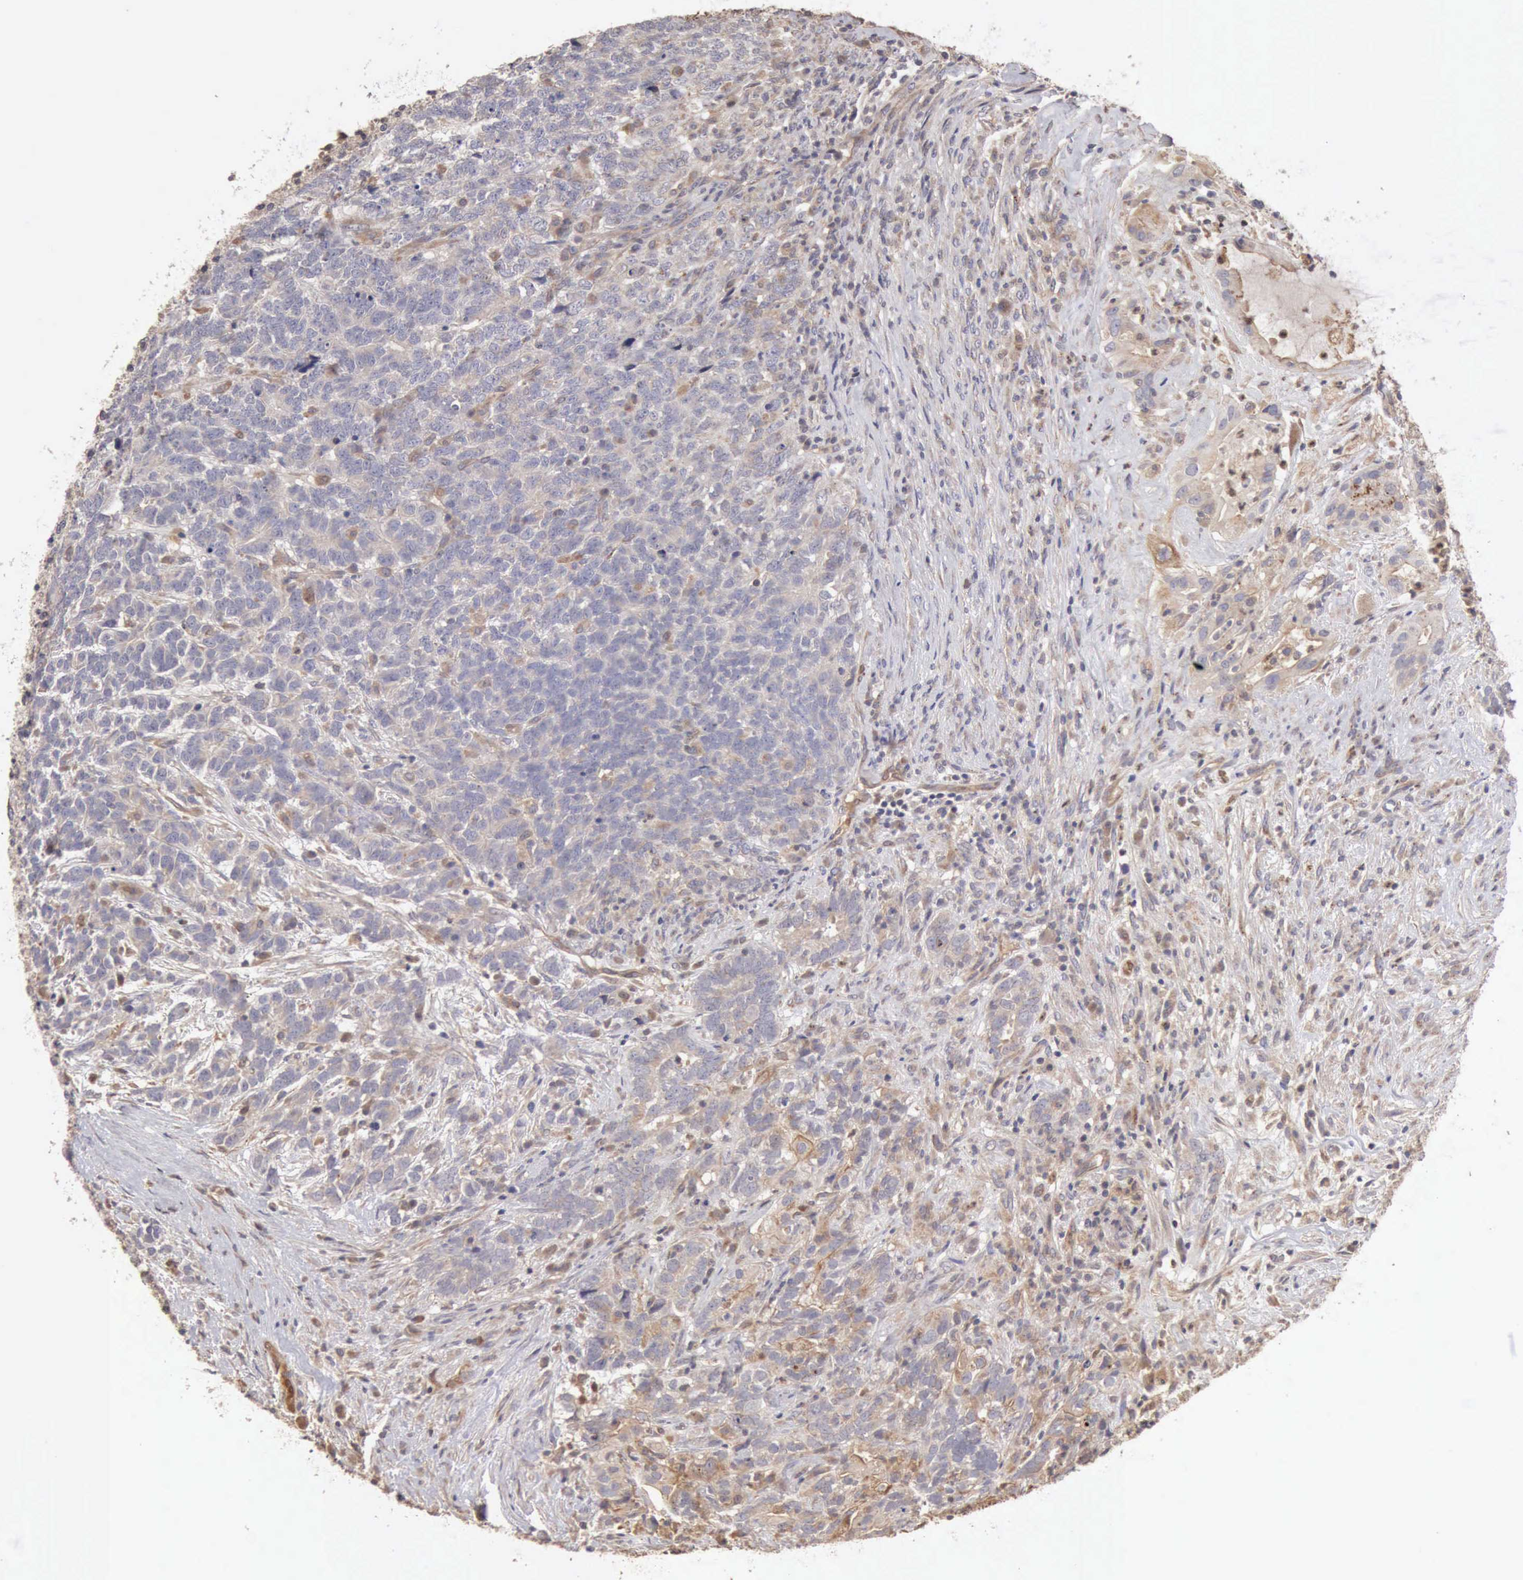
{"staining": {"intensity": "negative", "quantity": "none", "location": "none"}, "tissue": "testis cancer", "cell_type": "Tumor cells", "image_type": "cancer", "snomed": [{"axis": "morphology", "description": "Carcinoma, Embryonal, NOS"}, {"axis": "topography", "description": "Testis"}], "caption": "Immunohistochemistry histopathology image of neoplastic tissue: testis cancer stained with DAB (3,3'-diaminobenzidine) displays no significant protein staining in tumor cells. (Immunohistochemistry (ihc), brightfield microscopy, high magnification).", "gene": "BMX", "patient": {"sex": "male", "age": 26}}